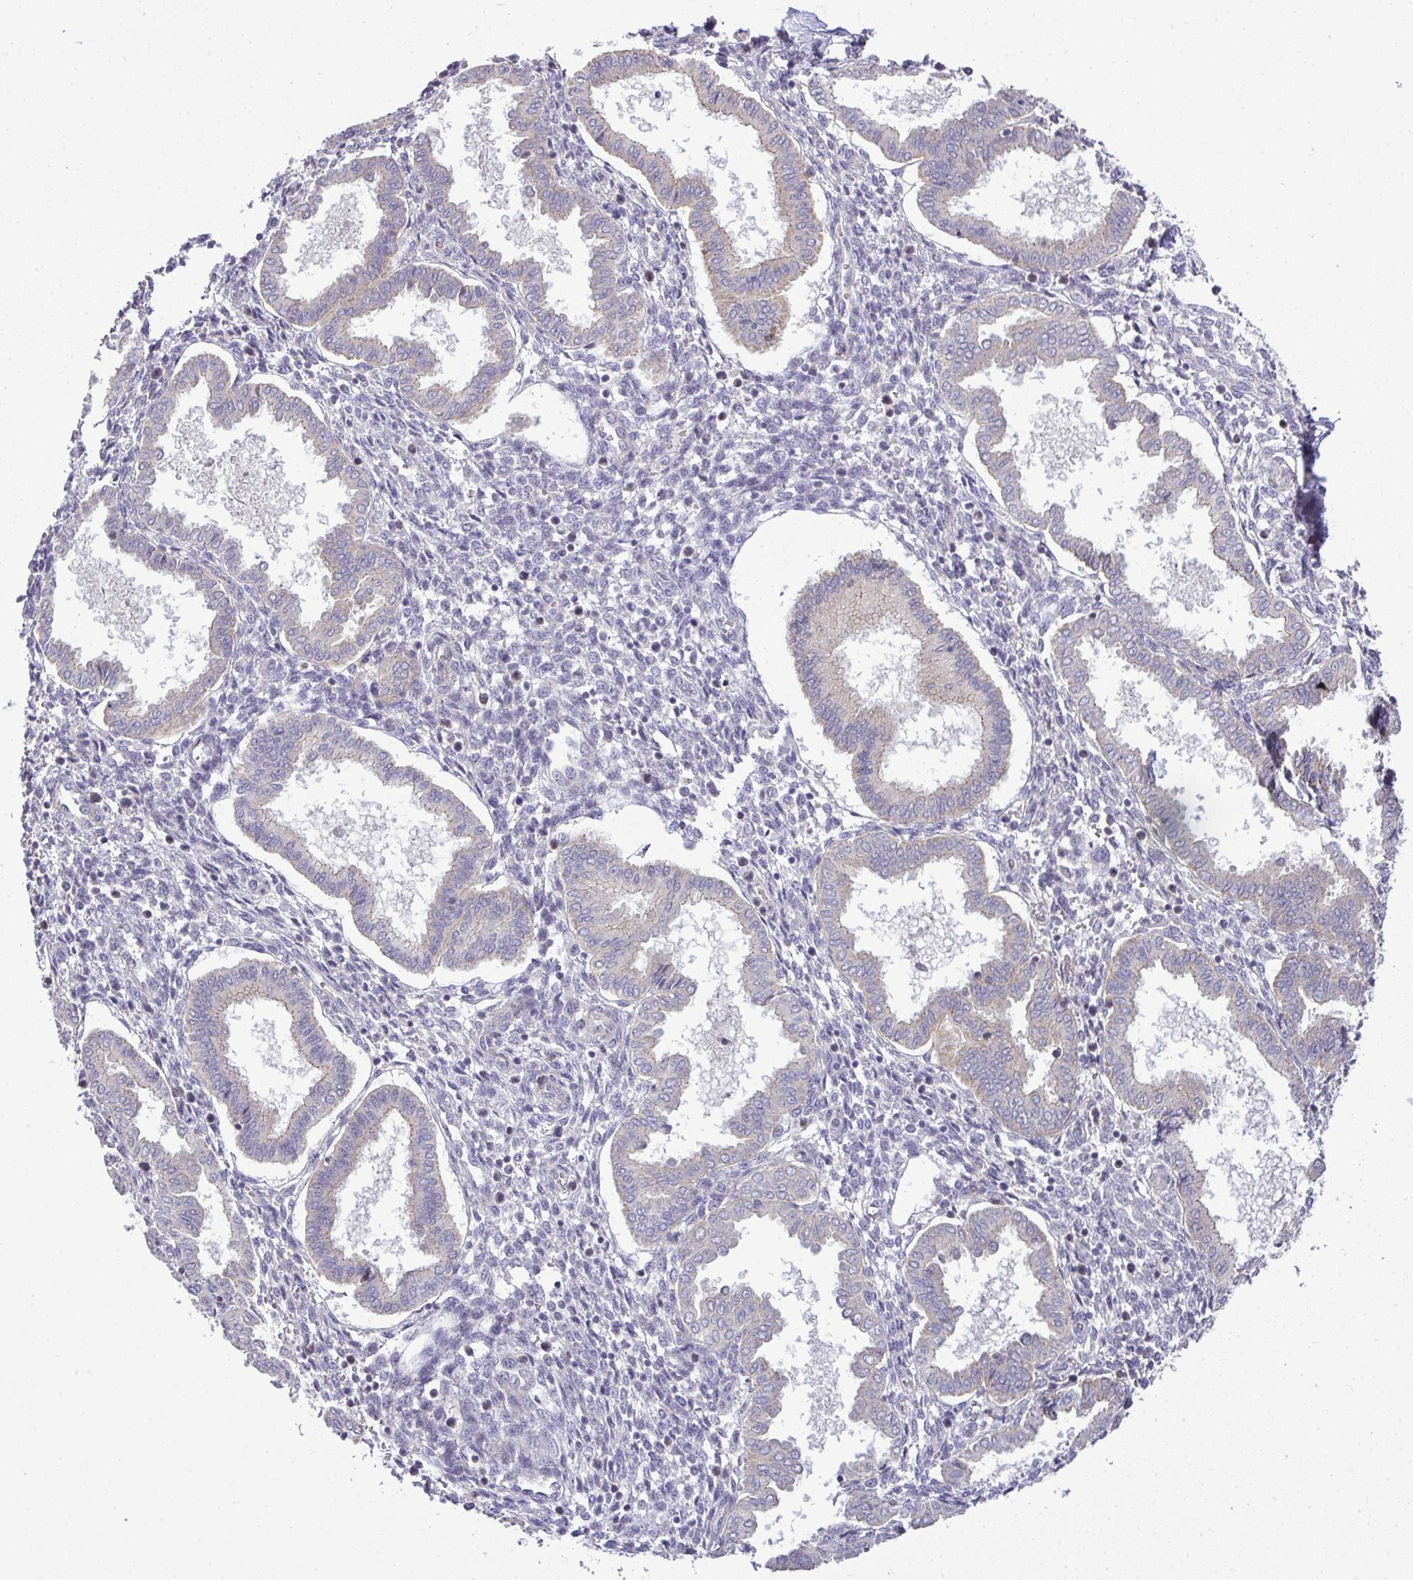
{"staining": {"intensity": "negative", "quantity": "none", "location": "none"}, "tissue": "endometrium", "cell_type": "Cells in endometrial stroma", "image_type": "normal", "snomed": [{"axis": "morphology", "description": "Normal tissue, NOS"}, {"axis": "topography", "description": "Endometrium"}], "caption": "This is an immunohistochemistry micrograph of unremarkable endometrium. There is no staining in cells in endometrial stroma.", "gene": "NT5C1A", "patient": {"sex": "female", "age": 24}}